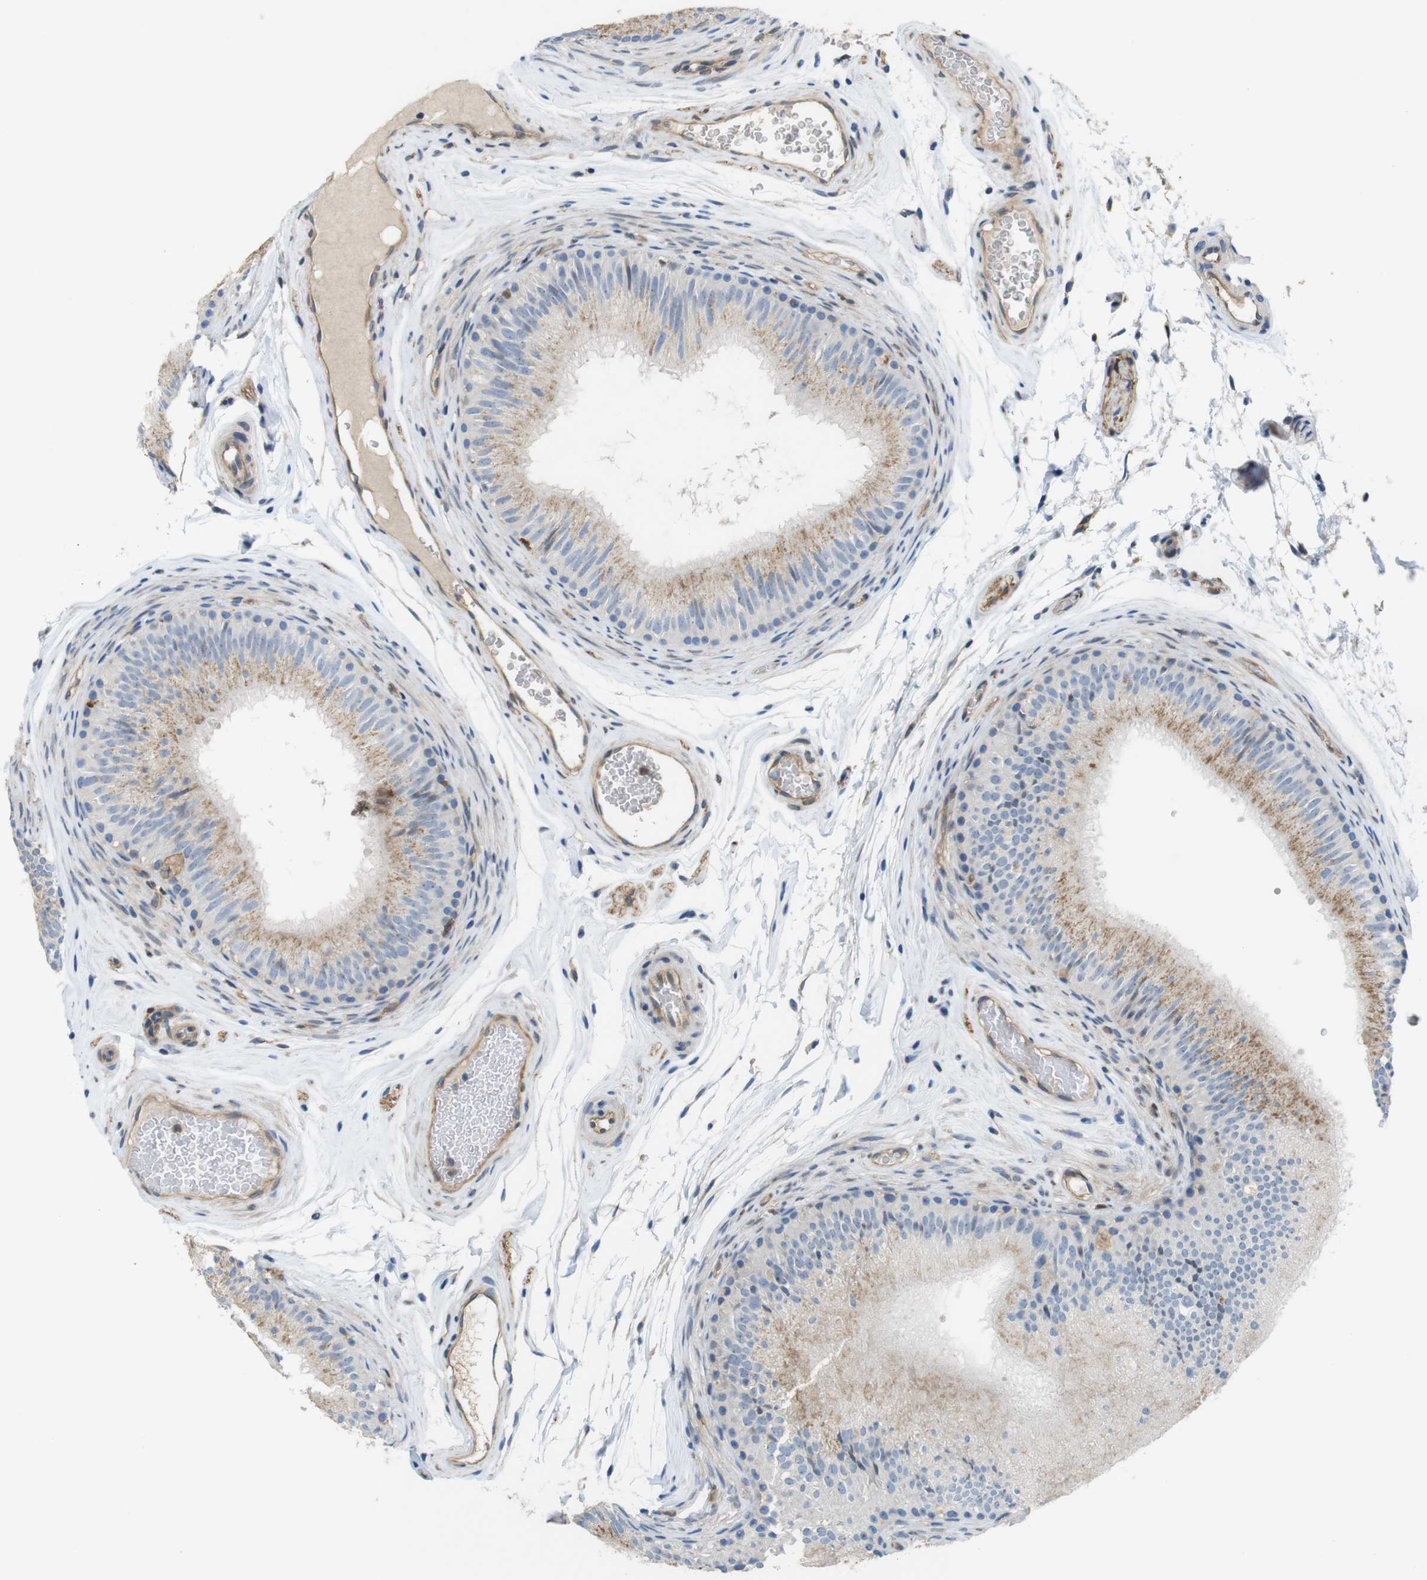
{"staining": {"intensity": "moderate", "quantity": "25%-75%", "location": "cytoplasmic/membranous"}, "tissue": "epididymis", "cell_type": "Glandular cells", "image_type": "normal", "snomed": [{"axis": "morphology", "description": "Normal tissue, NOS"}, {"axis": "topography", "description": "Epididymis"}], "caption": "A brown stain labels moderate cytoplasmic/membranous expression of a protein in glandular cells of unremarkable epididymis. The staining is performed using DAB (3,3'-diaminobenzidine) brown chromogen to label protein expression. The nuclei are counter-stained blue using hematoxylin.", "gene": "PCDH10", "patient": {"sex": "male", "age": 36}}